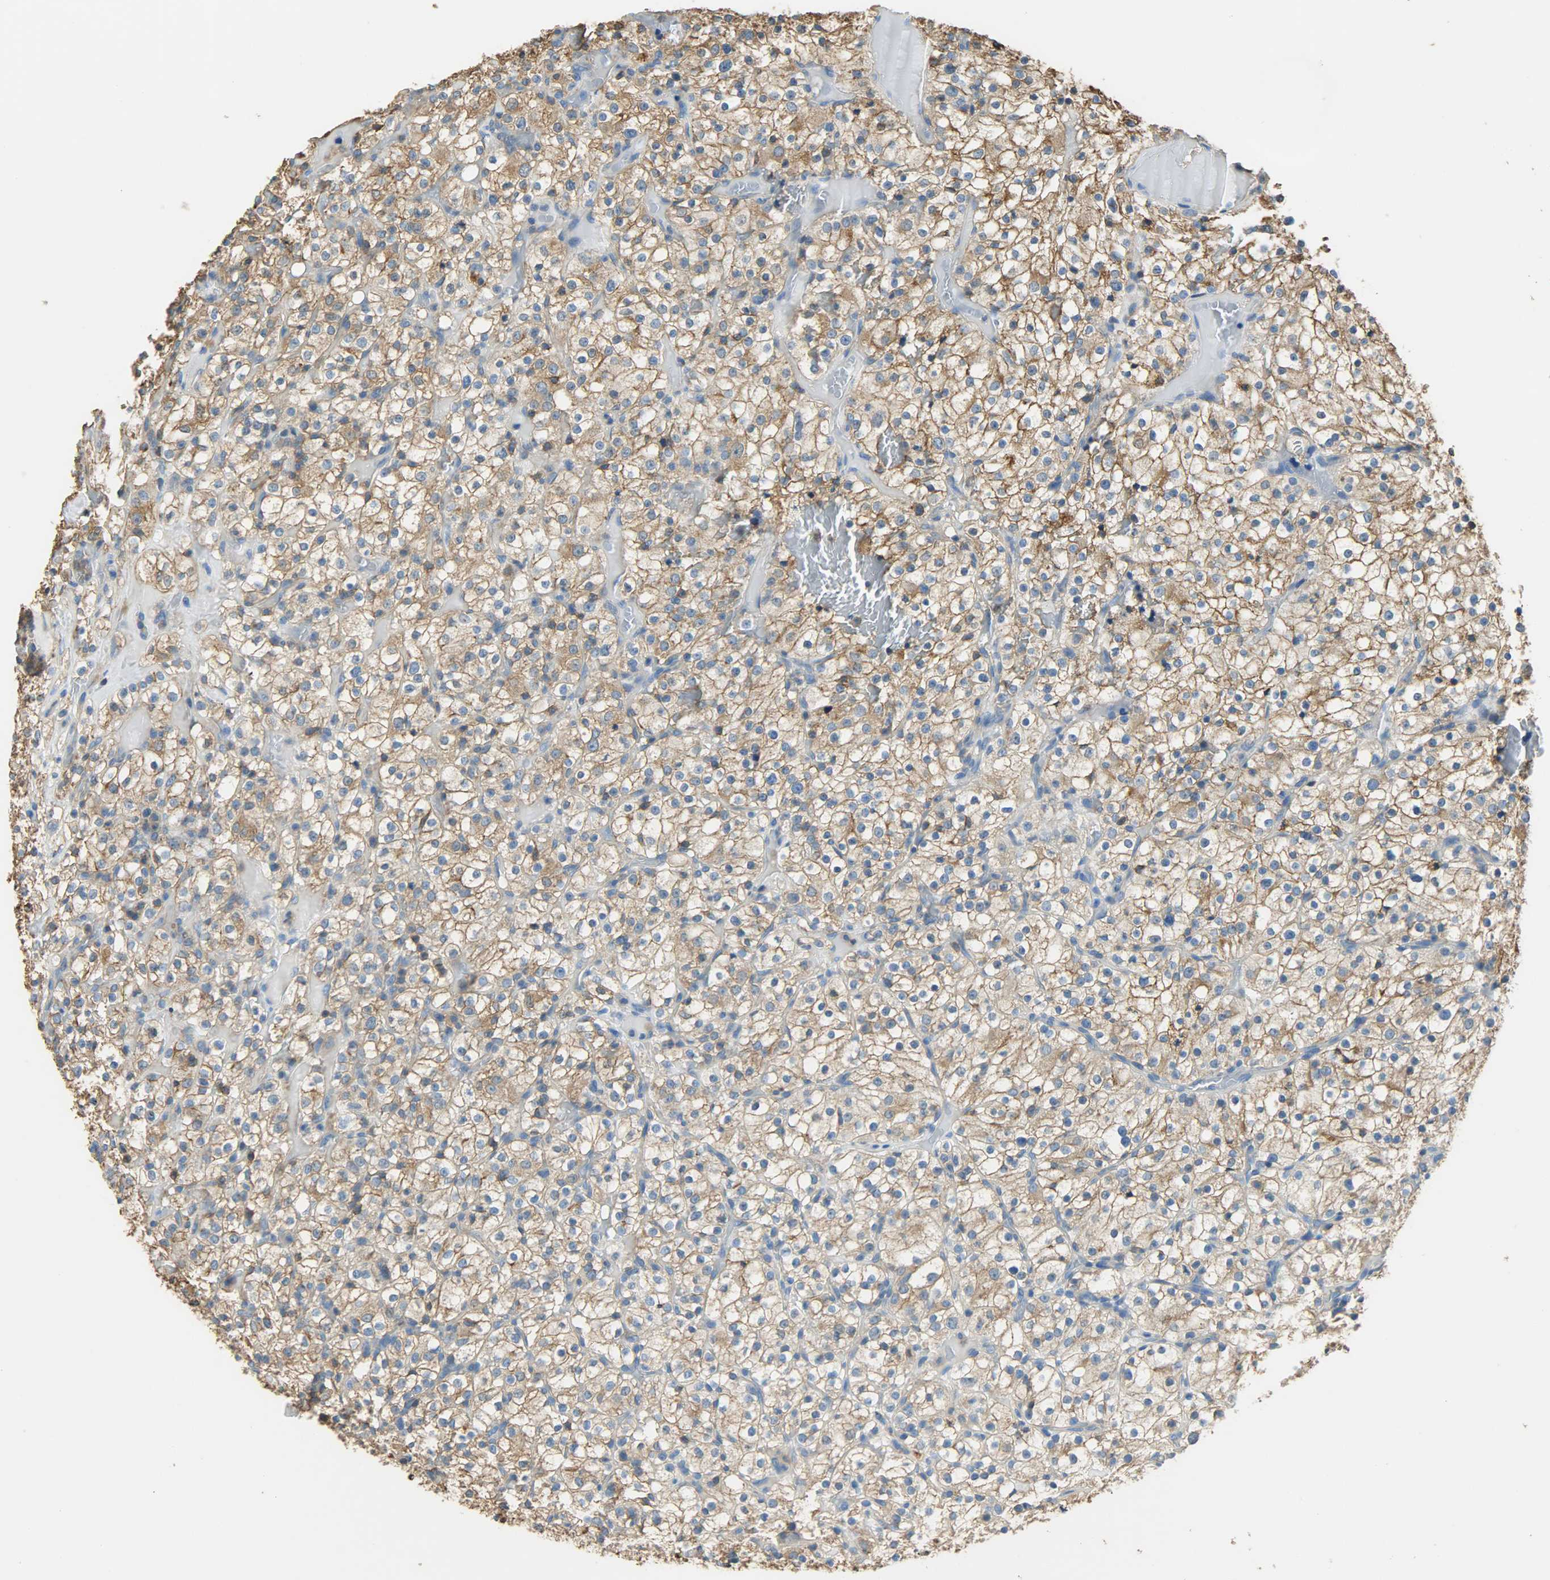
{"staining": {"intensity": "moderate", "quantity": ">75%", "location": "cytoplasmic/membranous"}, "tissue": "renal cancer", "cell_type": "Tumor cells", "image_type": "cancer", "snomed": [{"axis": "morphology", "description": "Normal tissue, NOS"}, {"axis": "morphology", "description": "Adenocarcinoma, NOS"}, {"axis": "topography", "description": "Kidney"}], "caption": "Tumor cells exhibit medium levels of moderate cytoplasmic/membranous staining in approximately >75% of cells in renal adenocarcinoma. Immunohistochemistry (ihc) stains the protein of interest in brown and the nuclei are stained blue.", "gene": "ANXA6", "patient": {"sex": "female", "age": 72}}